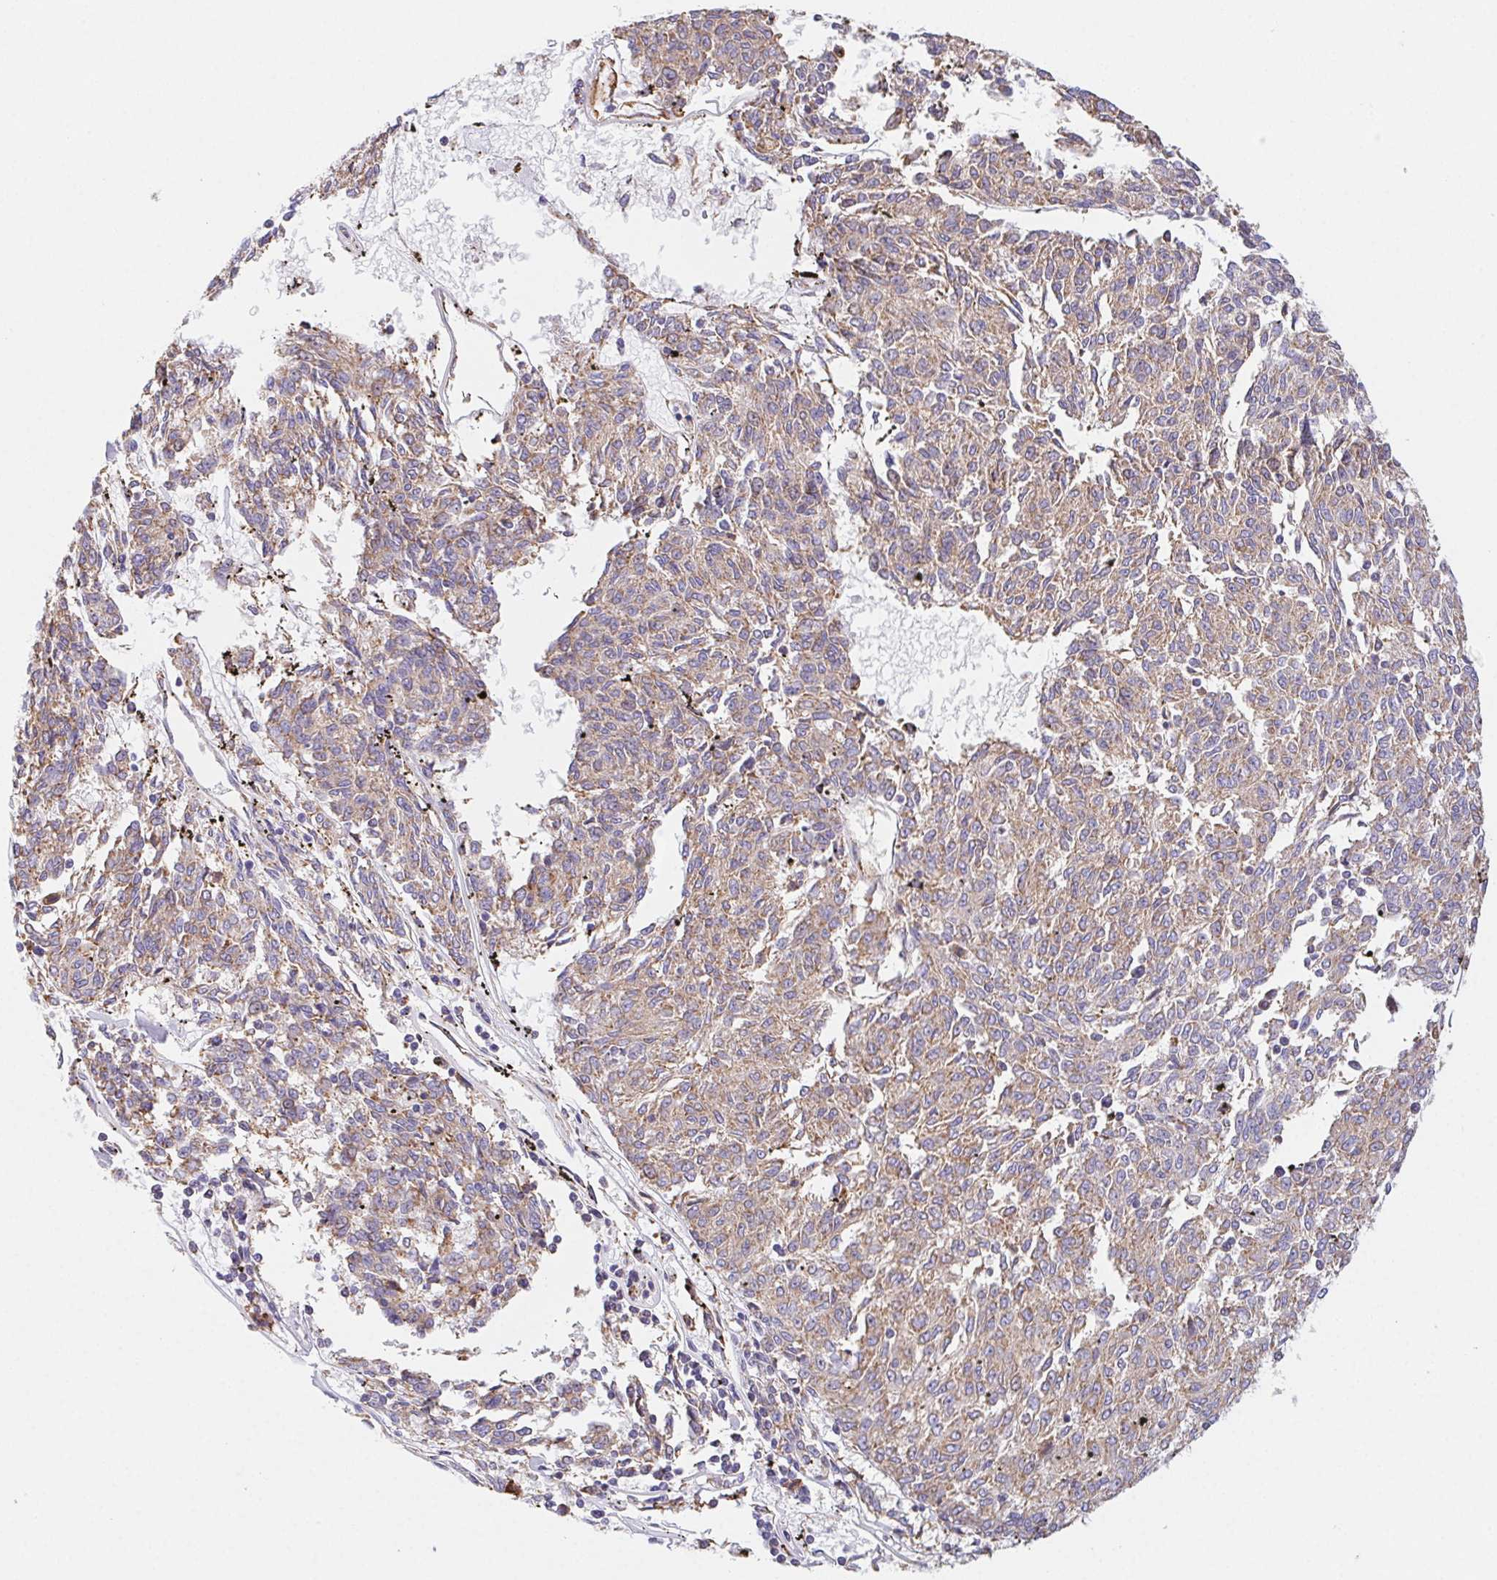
{"staining": {"intensity": "moderate", "quantity": ">75%", "location": "cytoplasmic/membranous"}, "tissue": "melanoma", "cell_type": "Tumor cells", "image_type": "cancer", "snomed": [{"axis": "morphology", "description": "Malignant melanoma, NOS"}, {"axis": "topography", "description": "Skin"}], "caption": "An immunohistochemistry (IHC) image of tumor tissue is shown. Protein staining in brown highlights moderate cytoplasmic/membranous positivity in malignant melanoma within tumor cells.", "gene": "ADAM8", "patient": {"sex": "female", "age": 72}}